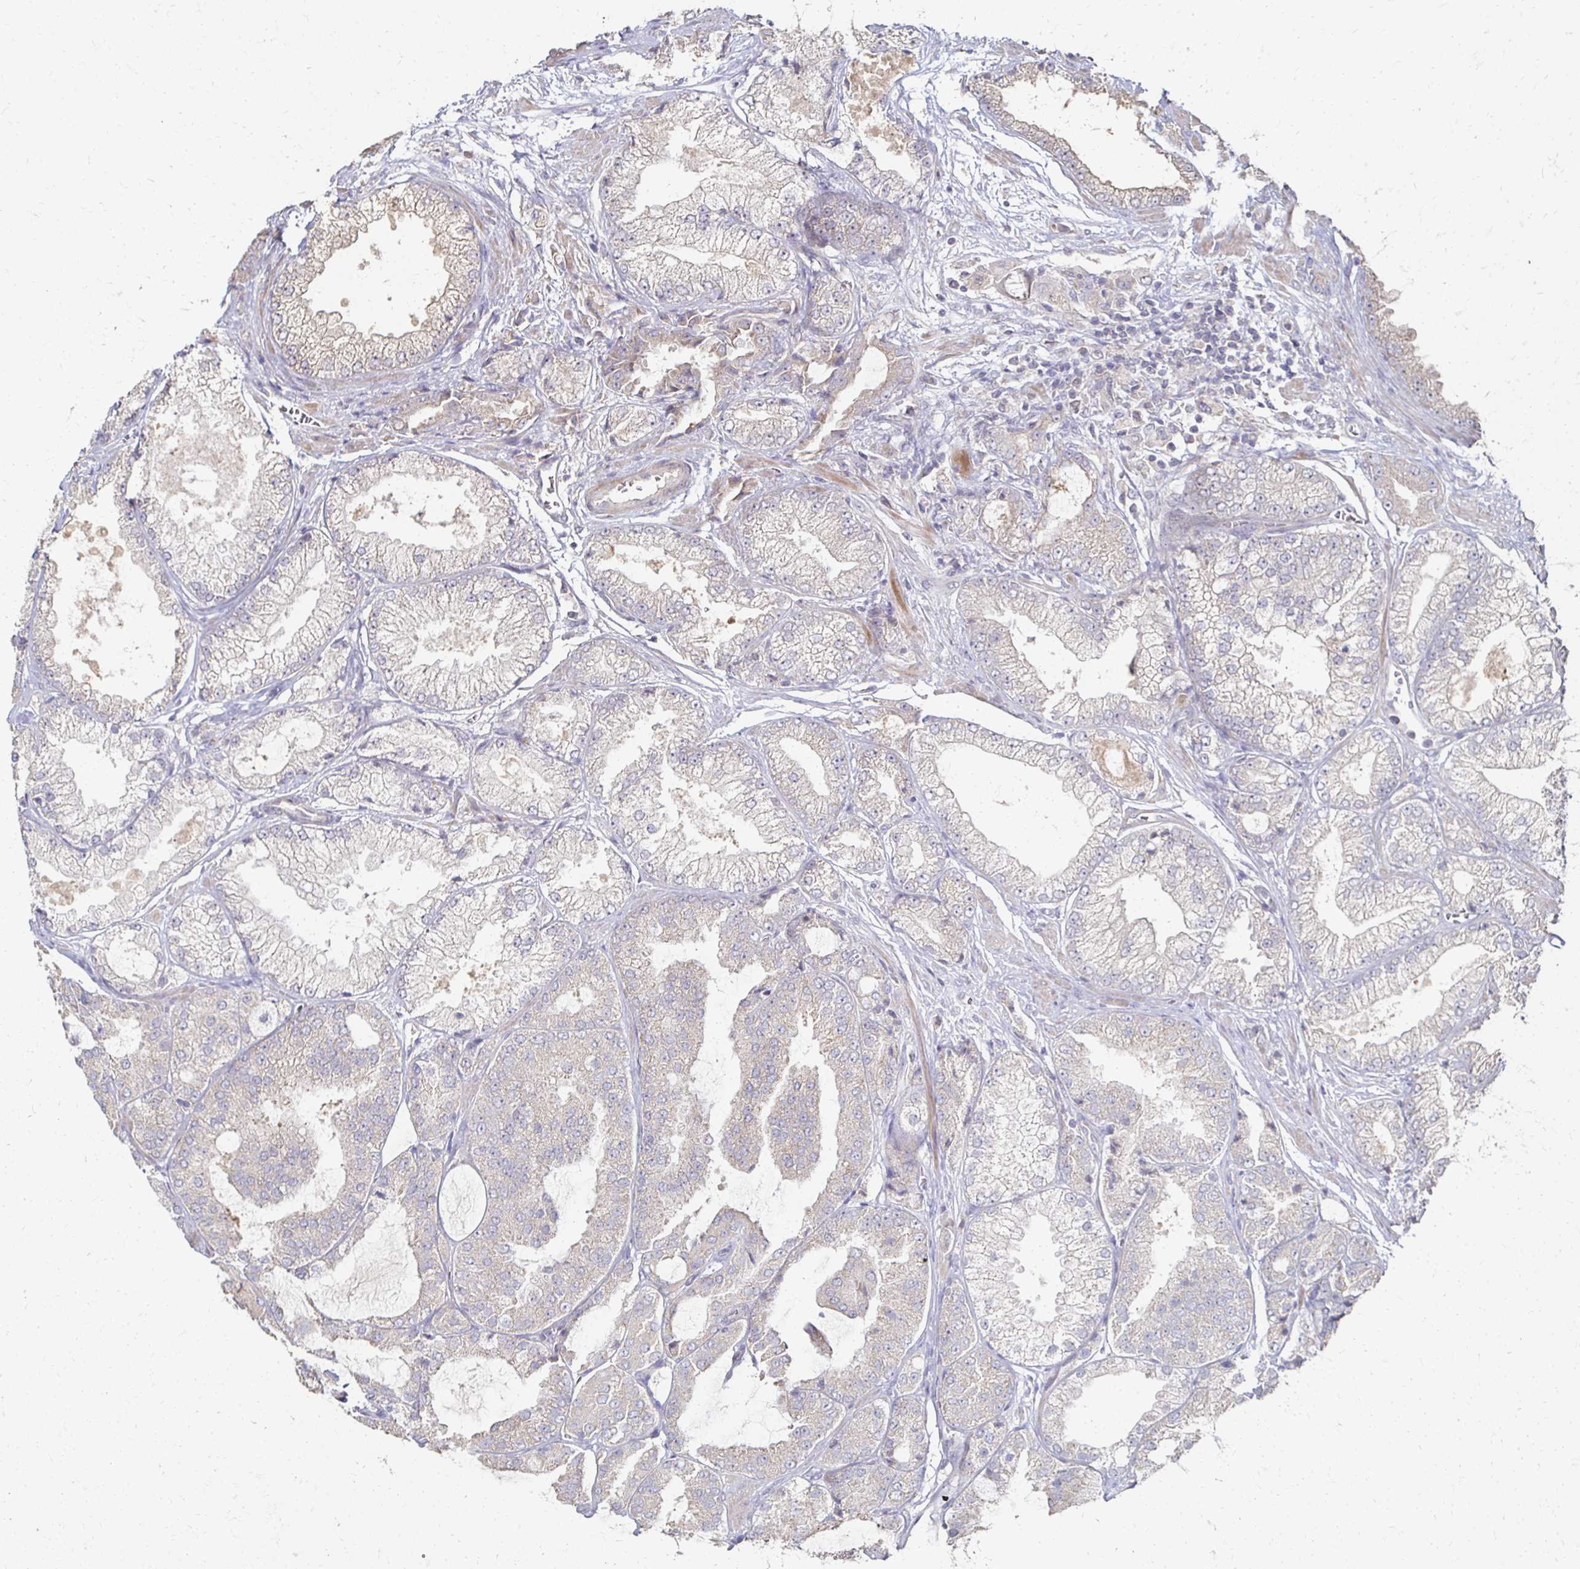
{"staining": {"intensity": "negative", "quantity": "none", "location": "none"}, "tissue": "prostate cancer", "cell_type": "Tumor cells", "image_type": "cancer", "snomed": [{"axis": "morphology", "description": "Adenocarcinoma, High grade"}, {"axis": "topography", "description": "Prostate"}], "caption": "A micrograph of human prostate cancer (high-grade adenocarcinoma) is negative for staining in tumor cells.", "gene": "ZNF727", "patient": {"sex": "male", "age": 68}}